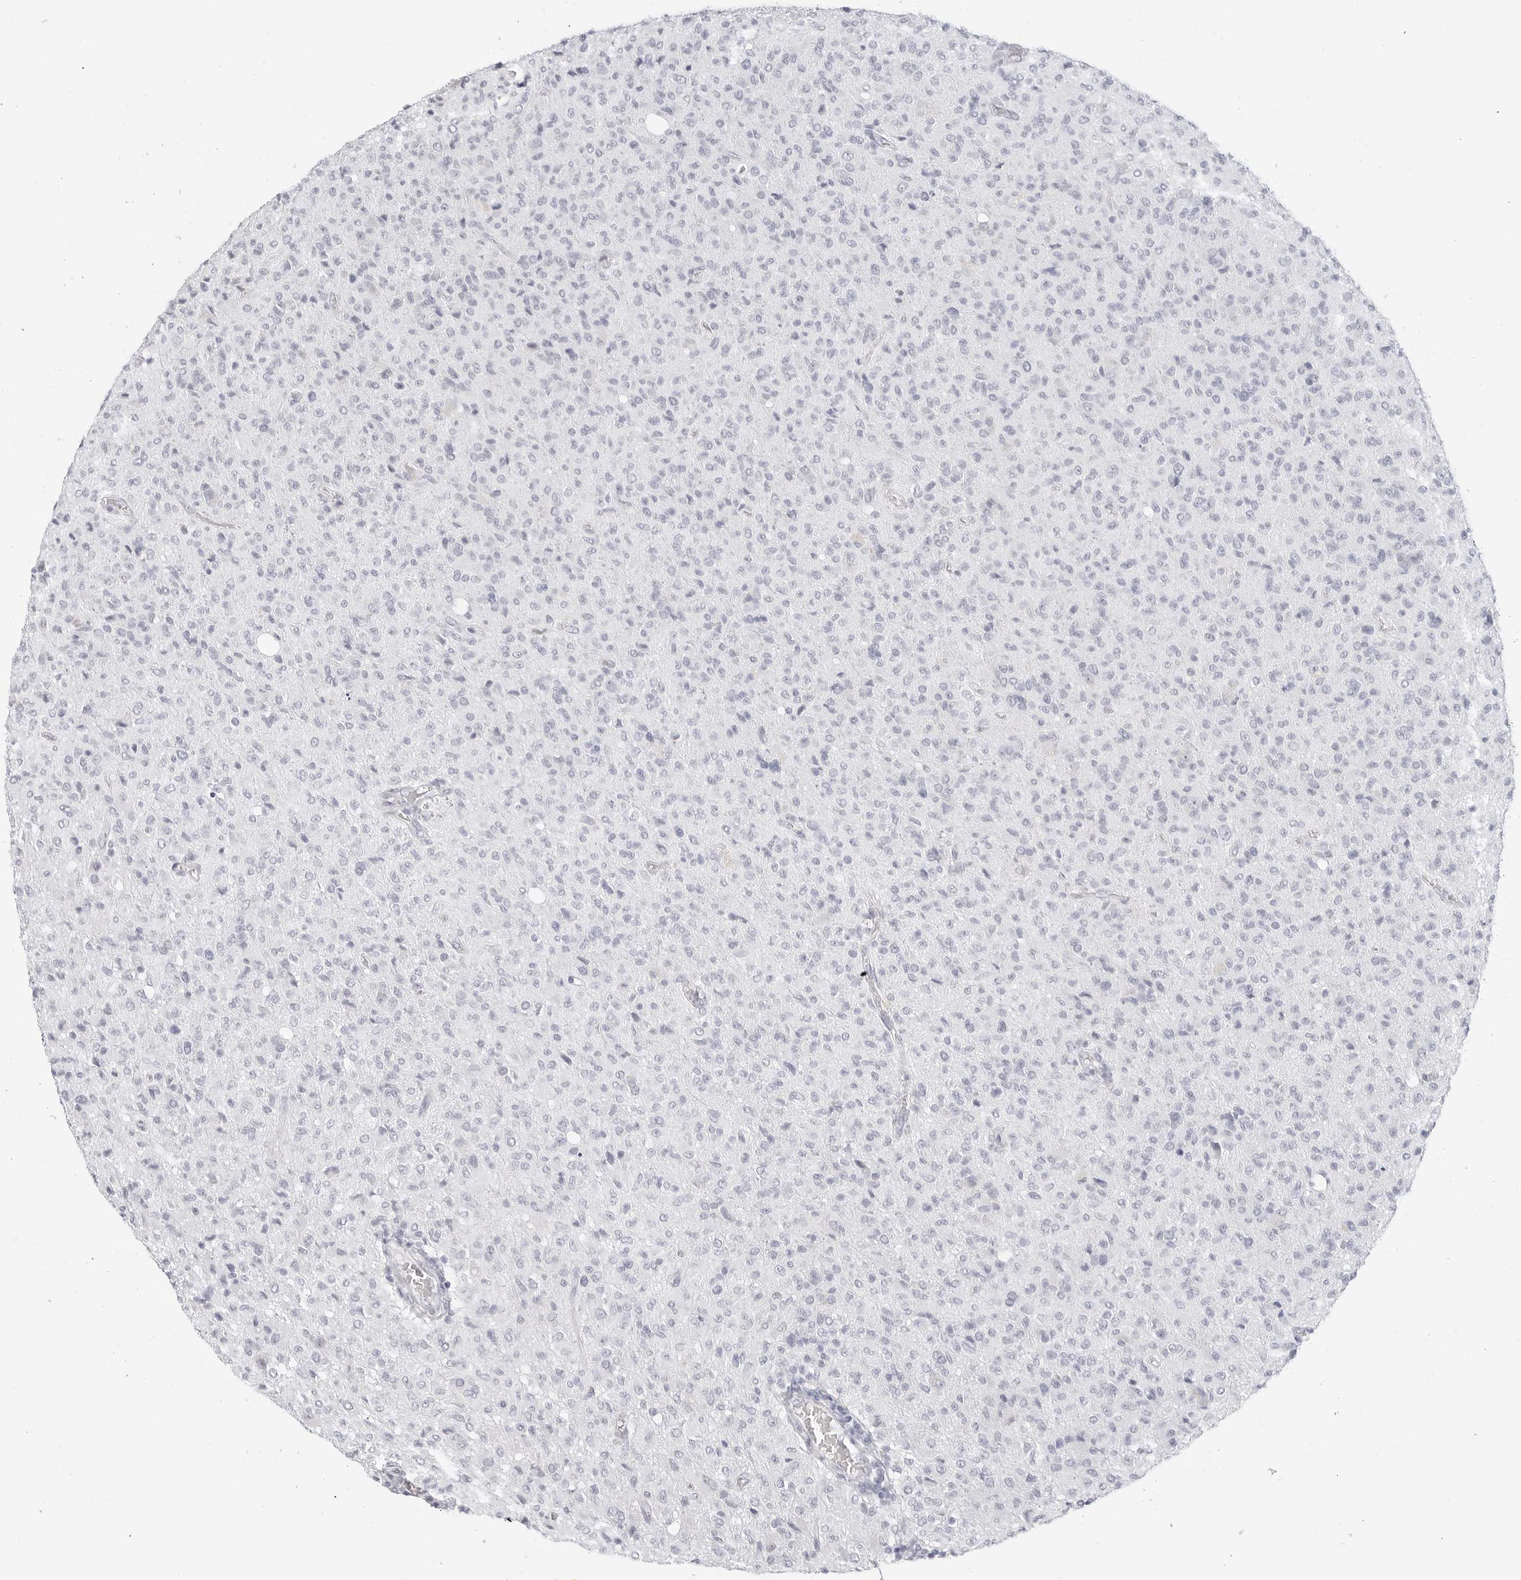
{"staining": {"intensity": "negative", "quantity": "none", "location": "none"}, "tissue": "glioma", "cell_type": "Tumor cells", "image_type": "cancer", "snomed": [{"axis": "morphology", "description": "Glioma, malignant, High grade"}, {"axis": "topography", "description": "Brain"}], "caption": "This histopathology image is of glioma stained with immunohistochemistry (IHC) to label a protein in brown with the nuclei are counter-stained blue. There is no staining in tumor cells.", "gene": "HMGCS2", "patient": {"sex": "female", "age": 57}}